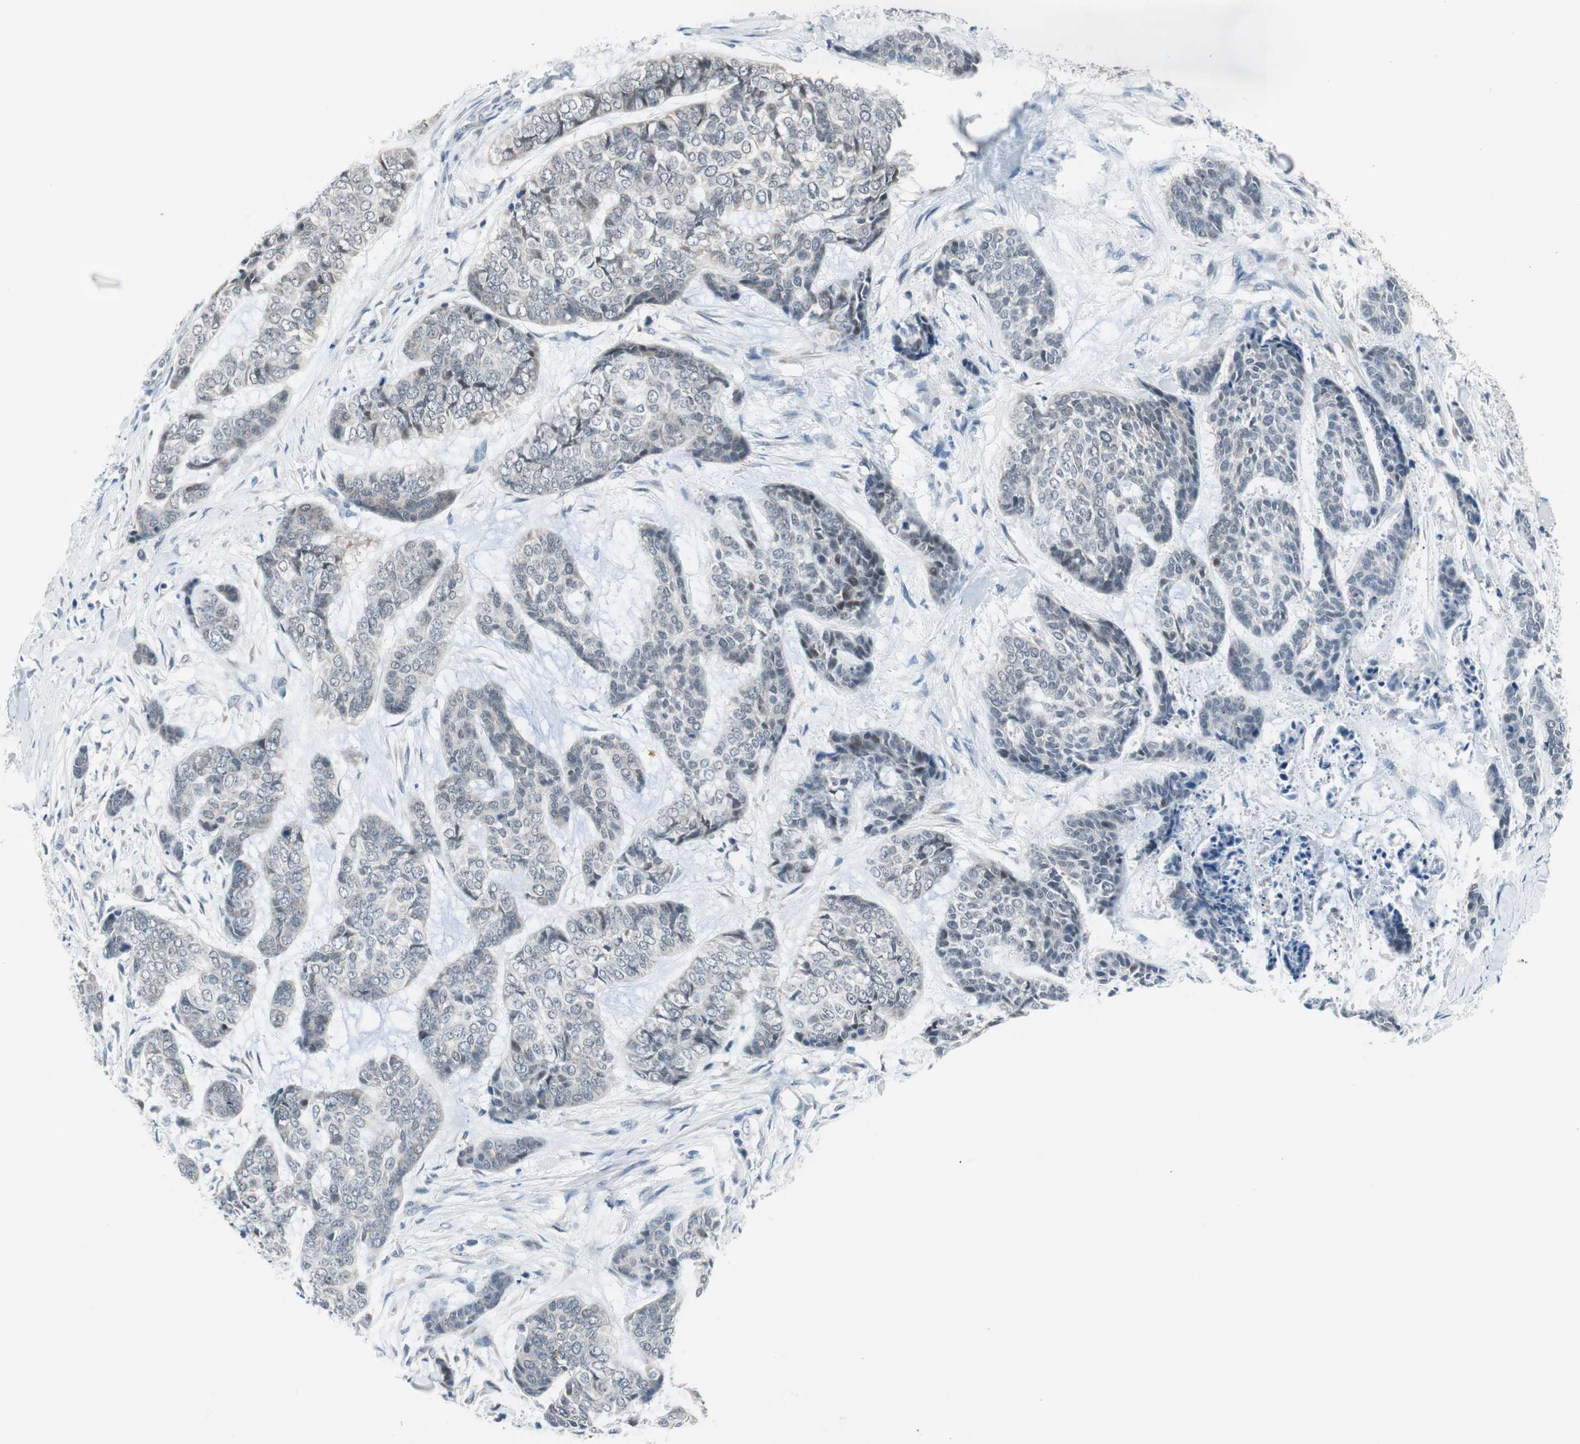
{"staining": {"intensity": "weak", "quantity": "<25%", "location": "nuclear"}, "tissue": "skin cancer", "cell_type": "Tumor cells", "image_type": "cancer", "snomed": [{"axis": "morphology", "description": "Basal cell carcinoma"}, {"axis": "topography", "description": "Skin"}], "caption": "A high-resolution histopathology image shows IHC staining of skin basal cell carcinoma, which shows no significant positivity in tumor cells.", "gene": "GRHL1", "patient": {"sex": "female", "age": 64}}